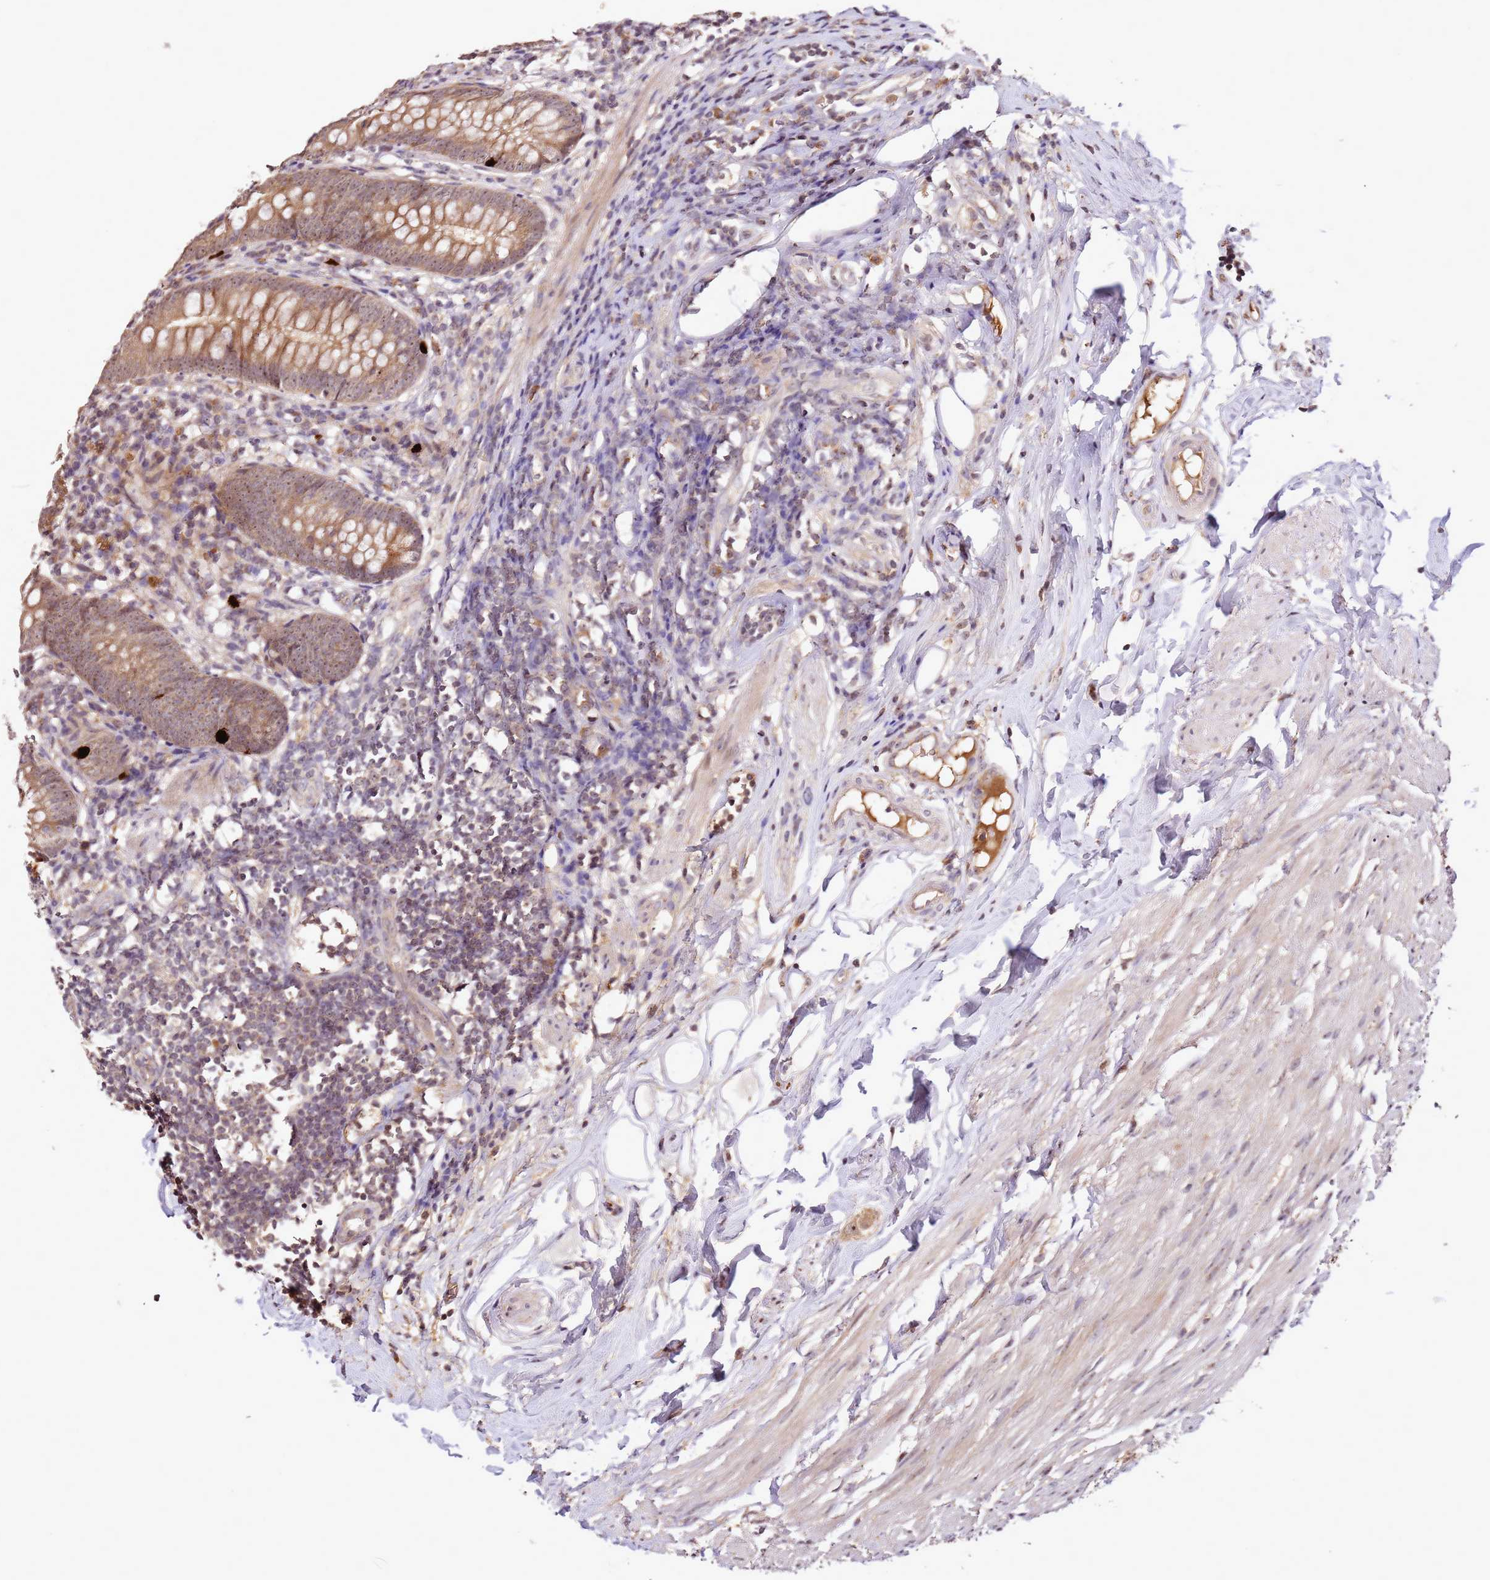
{"staining": {"intensity": "moderate", "quantity": ">75%", "location": "cytoplasmic/membranous,nuclear"}, "tissue": "appendix", "cell_type": "Glandular cells", "image_type": "normal", "snomed": [{"axis": "morphology", "description": "Normal tissue, NOS"}, {"axis": "topography", "description": "Appendix"}], "caption": "An image of human appendix stained for a protein reveals moderate cytoplasmic/membranous,nuclear brown staining in glandular cells. The protein of interest is shown in brown color, while the nuclei are stained blue.", "gene": "DDX27", "patient": {"sex": "female", "age": 62}}